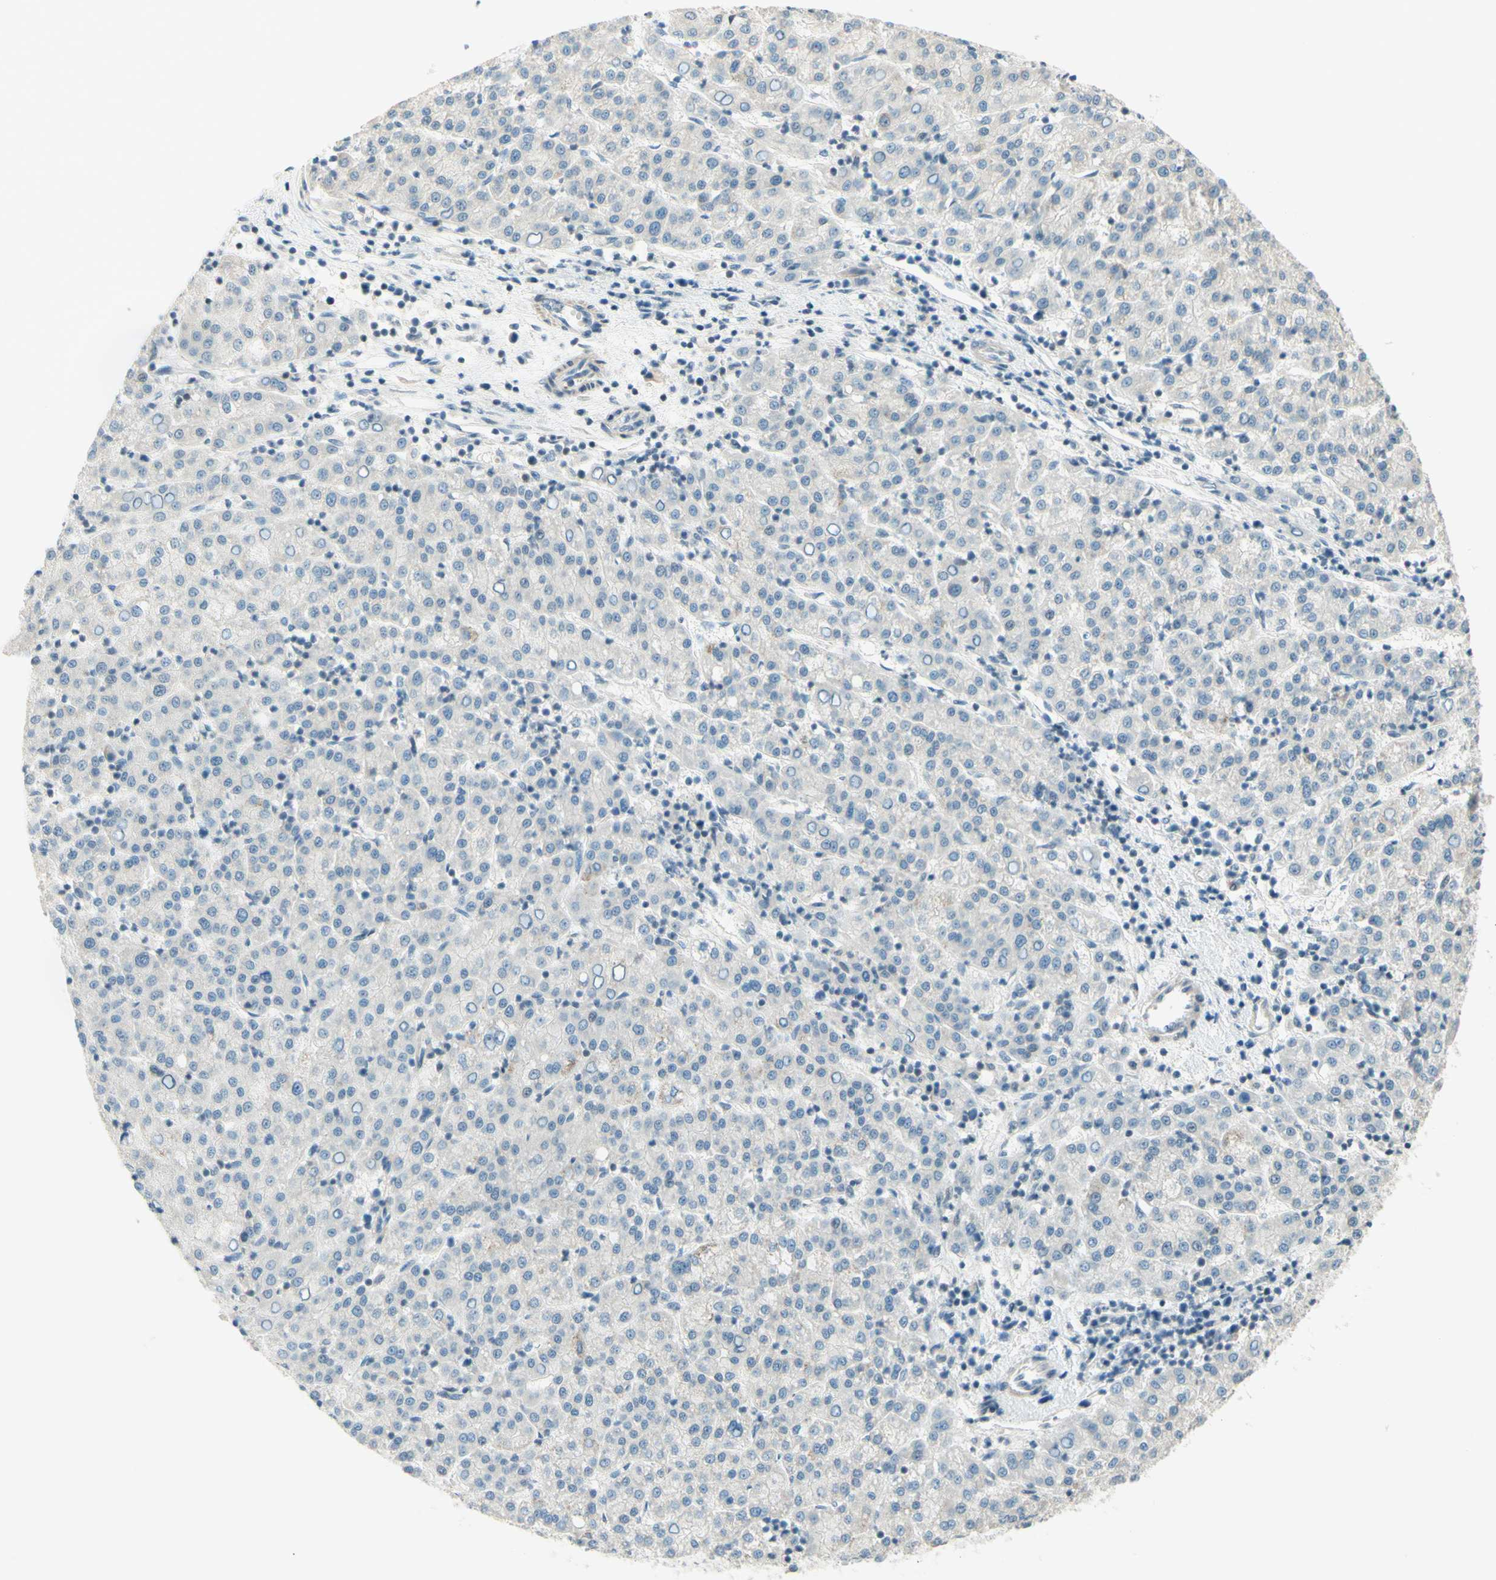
{"staining": {"intensity": "negative", "quantity": "none", "location": "none"}, "tissue": "liver cancer", "cell_type": "Tumor cells", "image_type": "cancer", "snomed": [{"axis": "morphology", "description": "Carcinoma, Hepatocellular, NOS"}, {"axis": "topography", "description": "Liver"}], "caption": "A micrograph of human hepatocellular carcinoma (liver) is negative for staining in tumor cells. Nuclei are stained in blue.", "gene": "JPH1", "patient": {"sex": "female", "age": 58}}